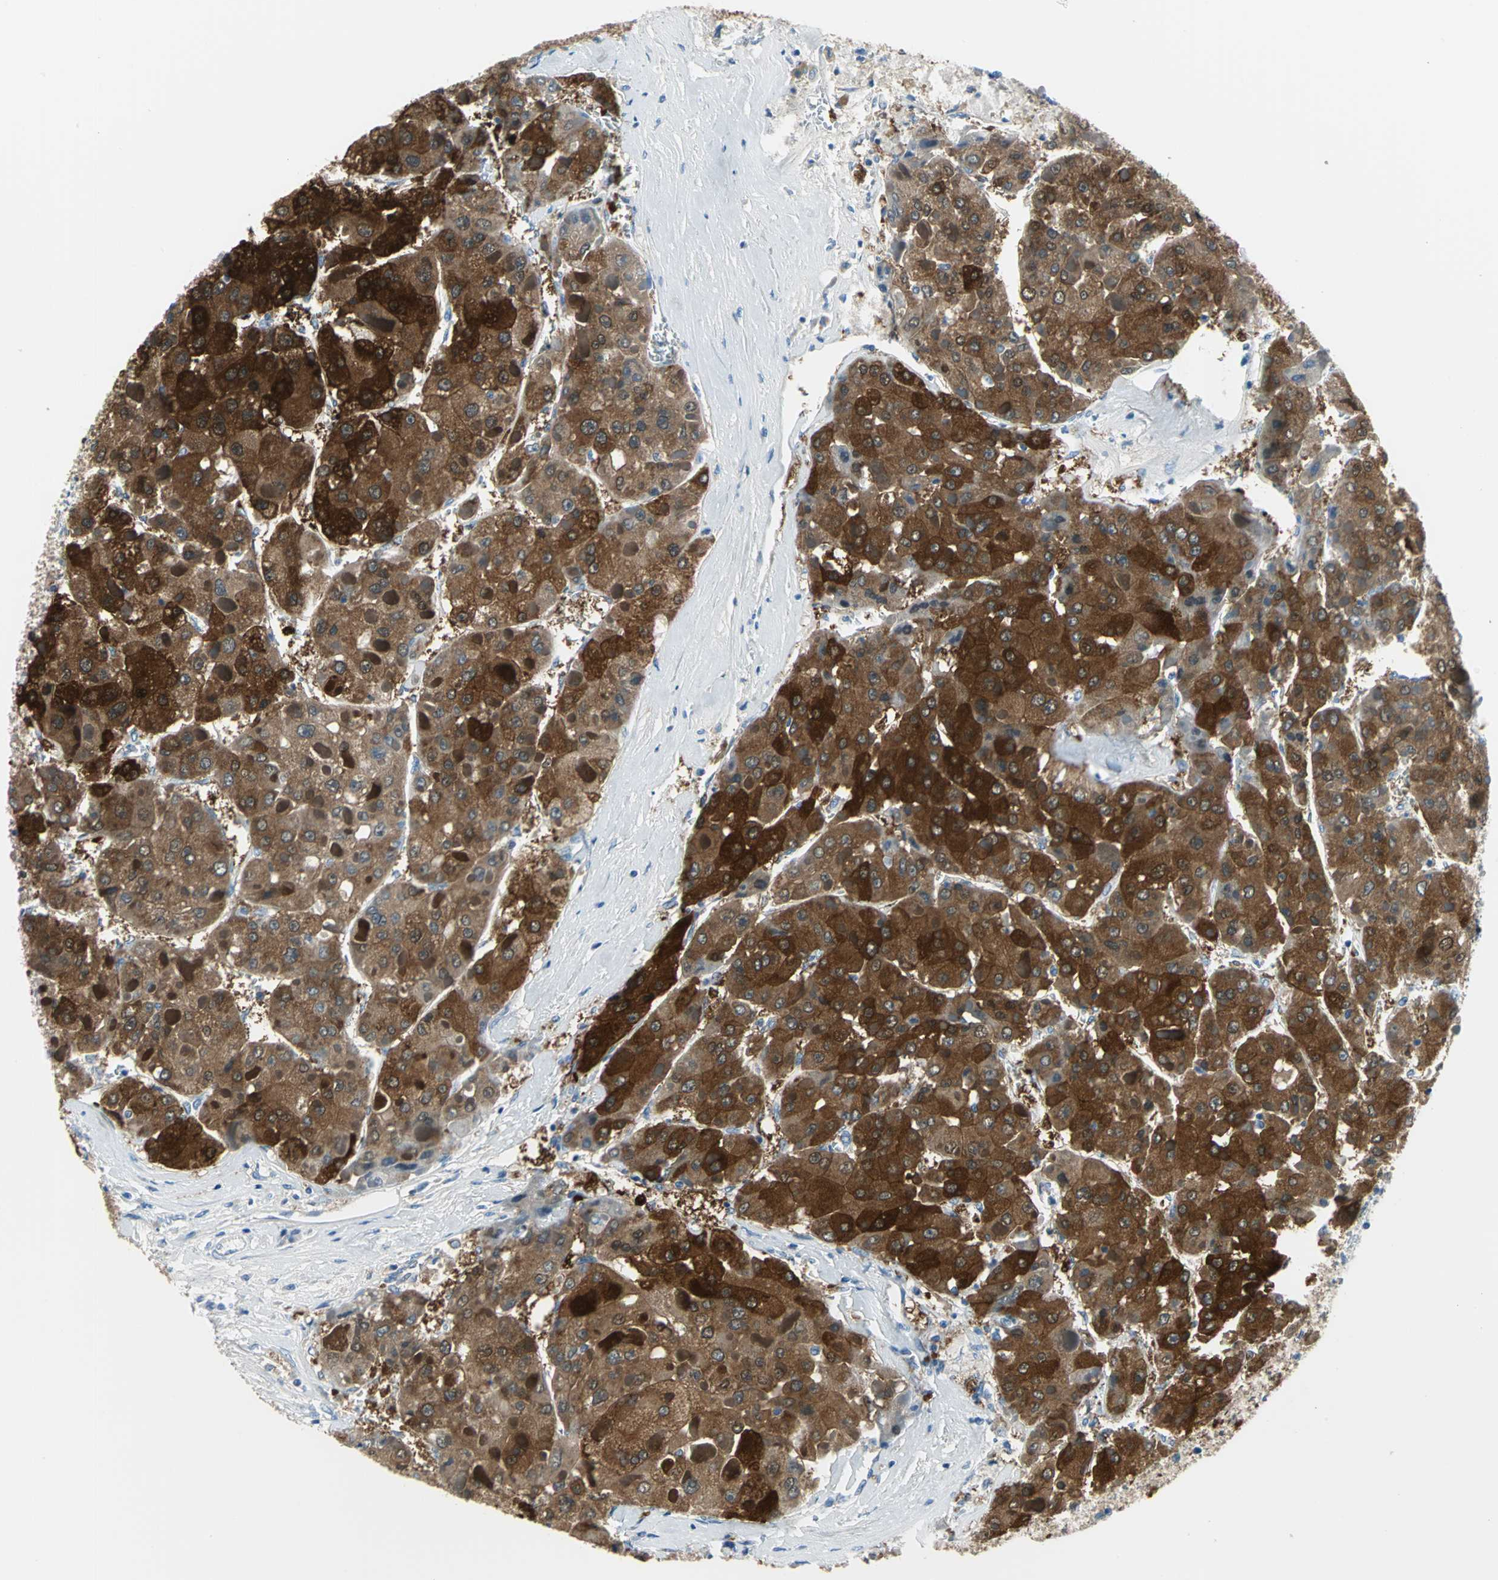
{"staining": {"intensity": "strong", "quantity": ">75%", "location": "cytoplasmic/membranous,nuclear"}, "tissue": "liver cancer", "cell_type": "Tumor cells", "image_type": "cancer", "snomed": [{"axis": "morphology", "description": "Carcinoma, Hepatocellular, NOS"}, {"axis": "topography", "description": "Liver"}], "caption": "IHC of liver cancer shows high levels of strong cytoplasmic/membranous and nuclear positivity in approximately >75% of tumor cells. The staining was performed using DAB, with brown indicating positive protein expression. Nuclei are stained blue with hematoxylin.", "gene": "PKLR", "patient": {"sex": "female", "age": 73}}